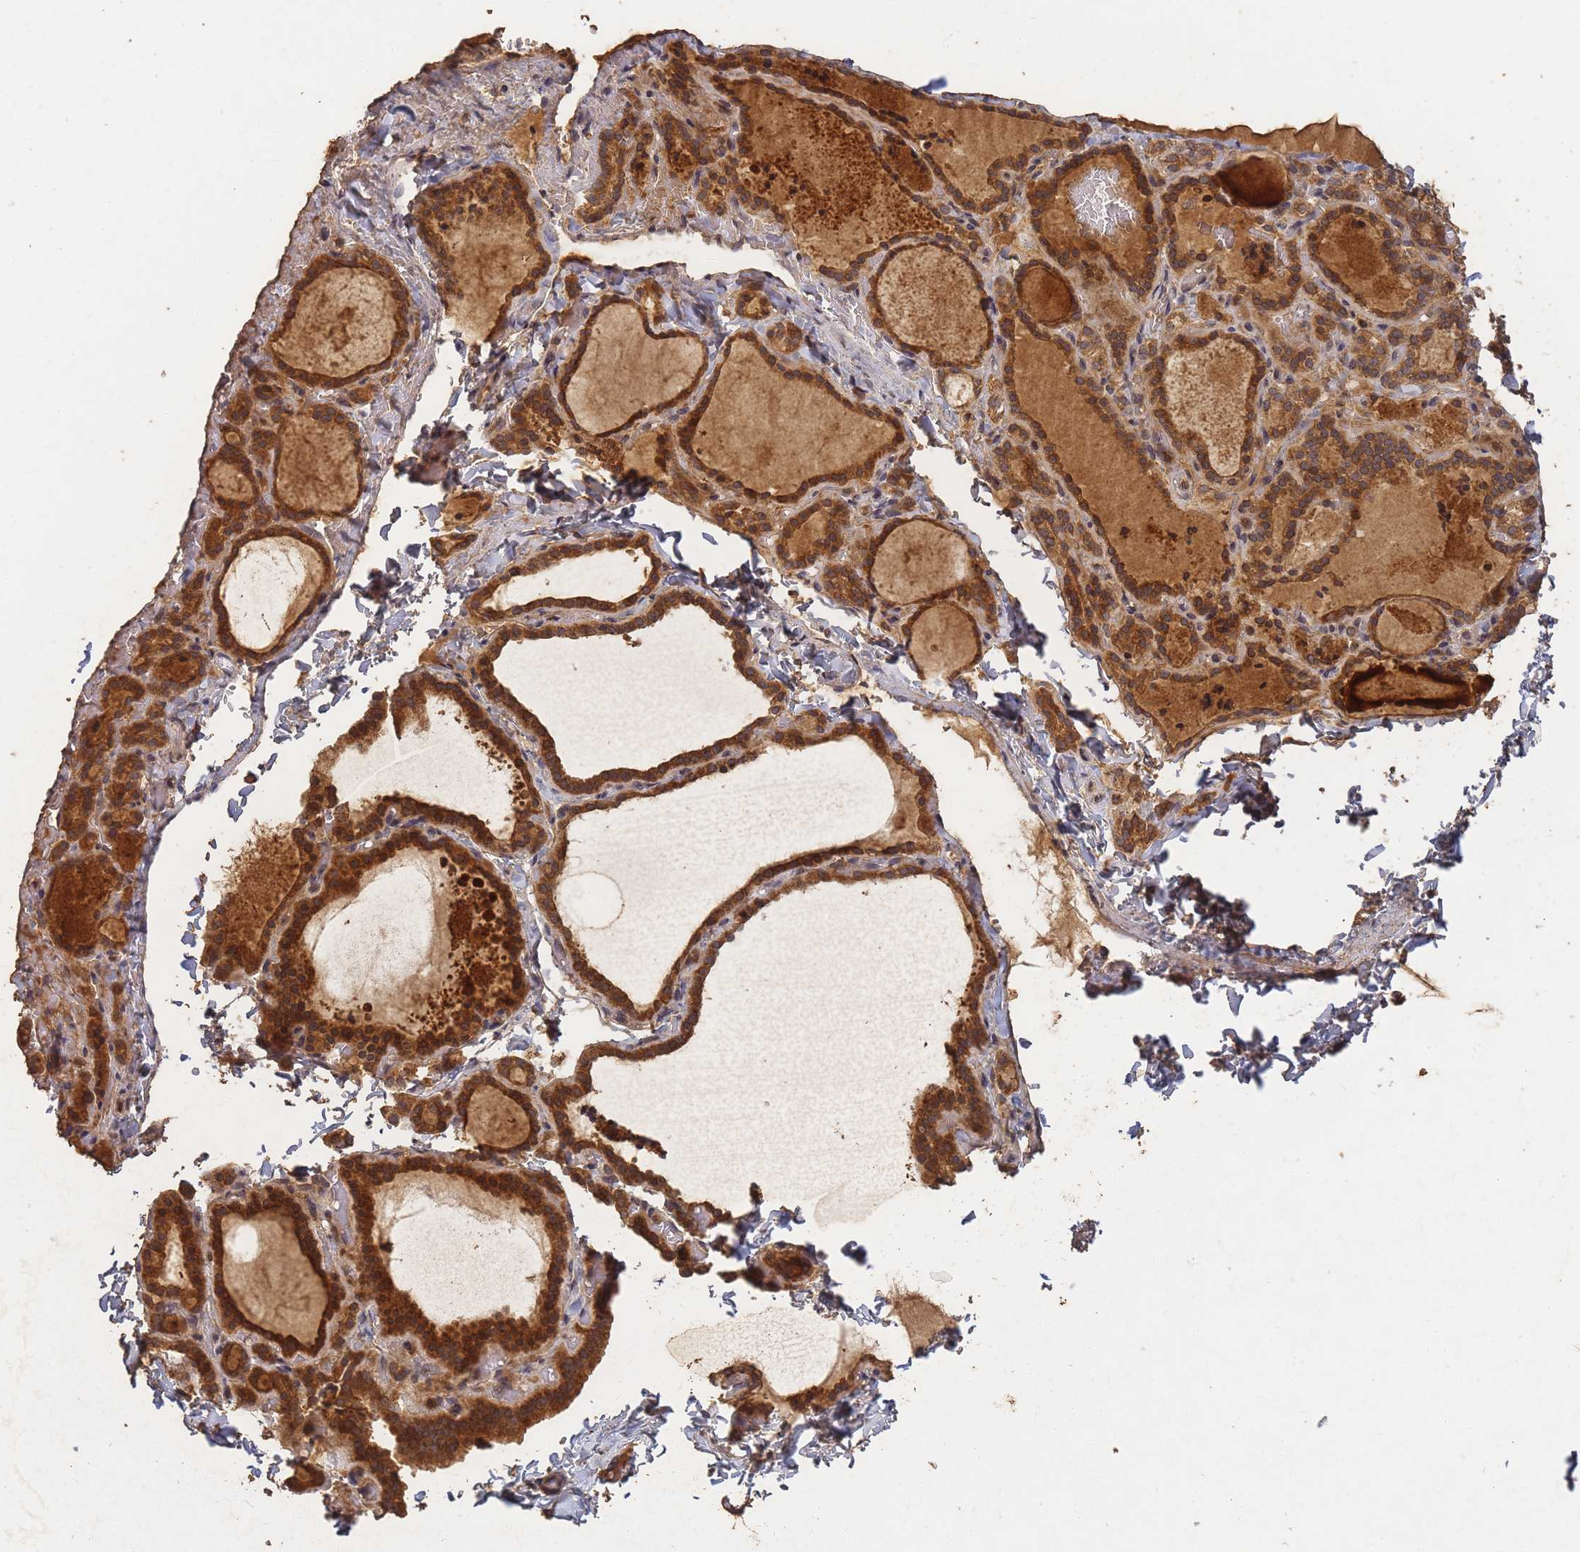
{"staining": {"intensity": "strong", "quantity": ">75%", "location": "cytoplasmic/membranous"}, "tissue": "thyroid gland", "cell_type": "Glandular cells", "image_type": "normal", "snomed": [{"axis": "morphology", "description": "Normal tissue, NOS"}, {"axis": "topography", "description": "Thyroid gland"}], "caption": "A micrograph of human thyroid gland stained for a protein displays strong cytoplasmic/membranous brown staining in glandular cells. Using DAB (3,3'-diaminobenzidine) (brown) and hematoxylin (blue) stains, captured at high magnification using brightfield microscopy.", "gene": "ALKBH1", "patient": {"sex": "female", "age": 22}}